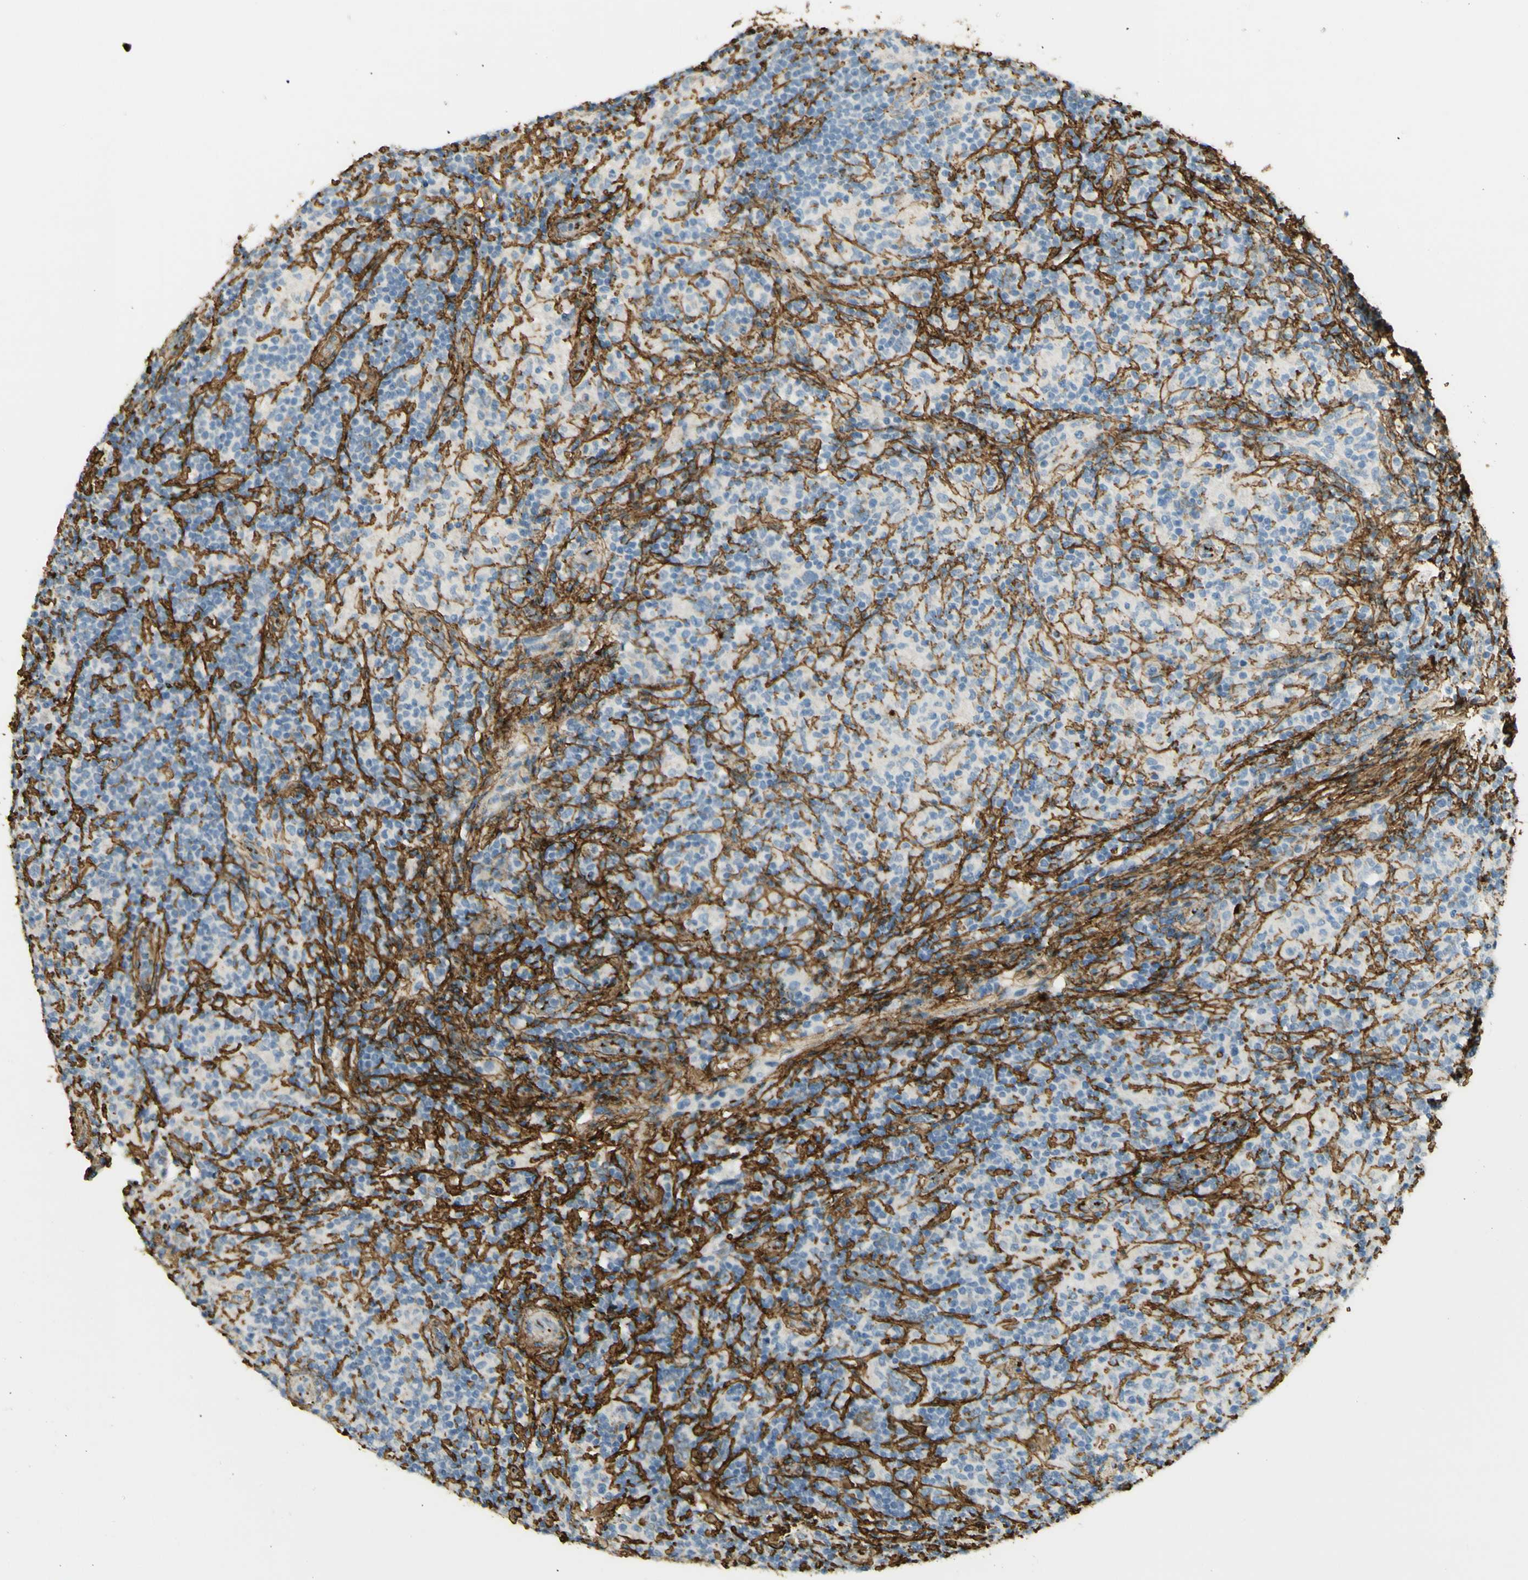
{"staining": {"intensity": "negative", "quantity": "none", "location": "none"}, "tissue": "lymphoma", "cell_type": "Tumor cells", "image_type": "cancer", "snomed": [{"axis": "morphology", "description": "Hodgkin's disease, NOS"}, {"axis": "topography", "description": "Lymph node"}], "caption": "Lymphoma was stained to show a protein in brown. There is no significant staining in tumor cells.", "gene": "TNN", "patient": {"sex": "male", "age": 70}}